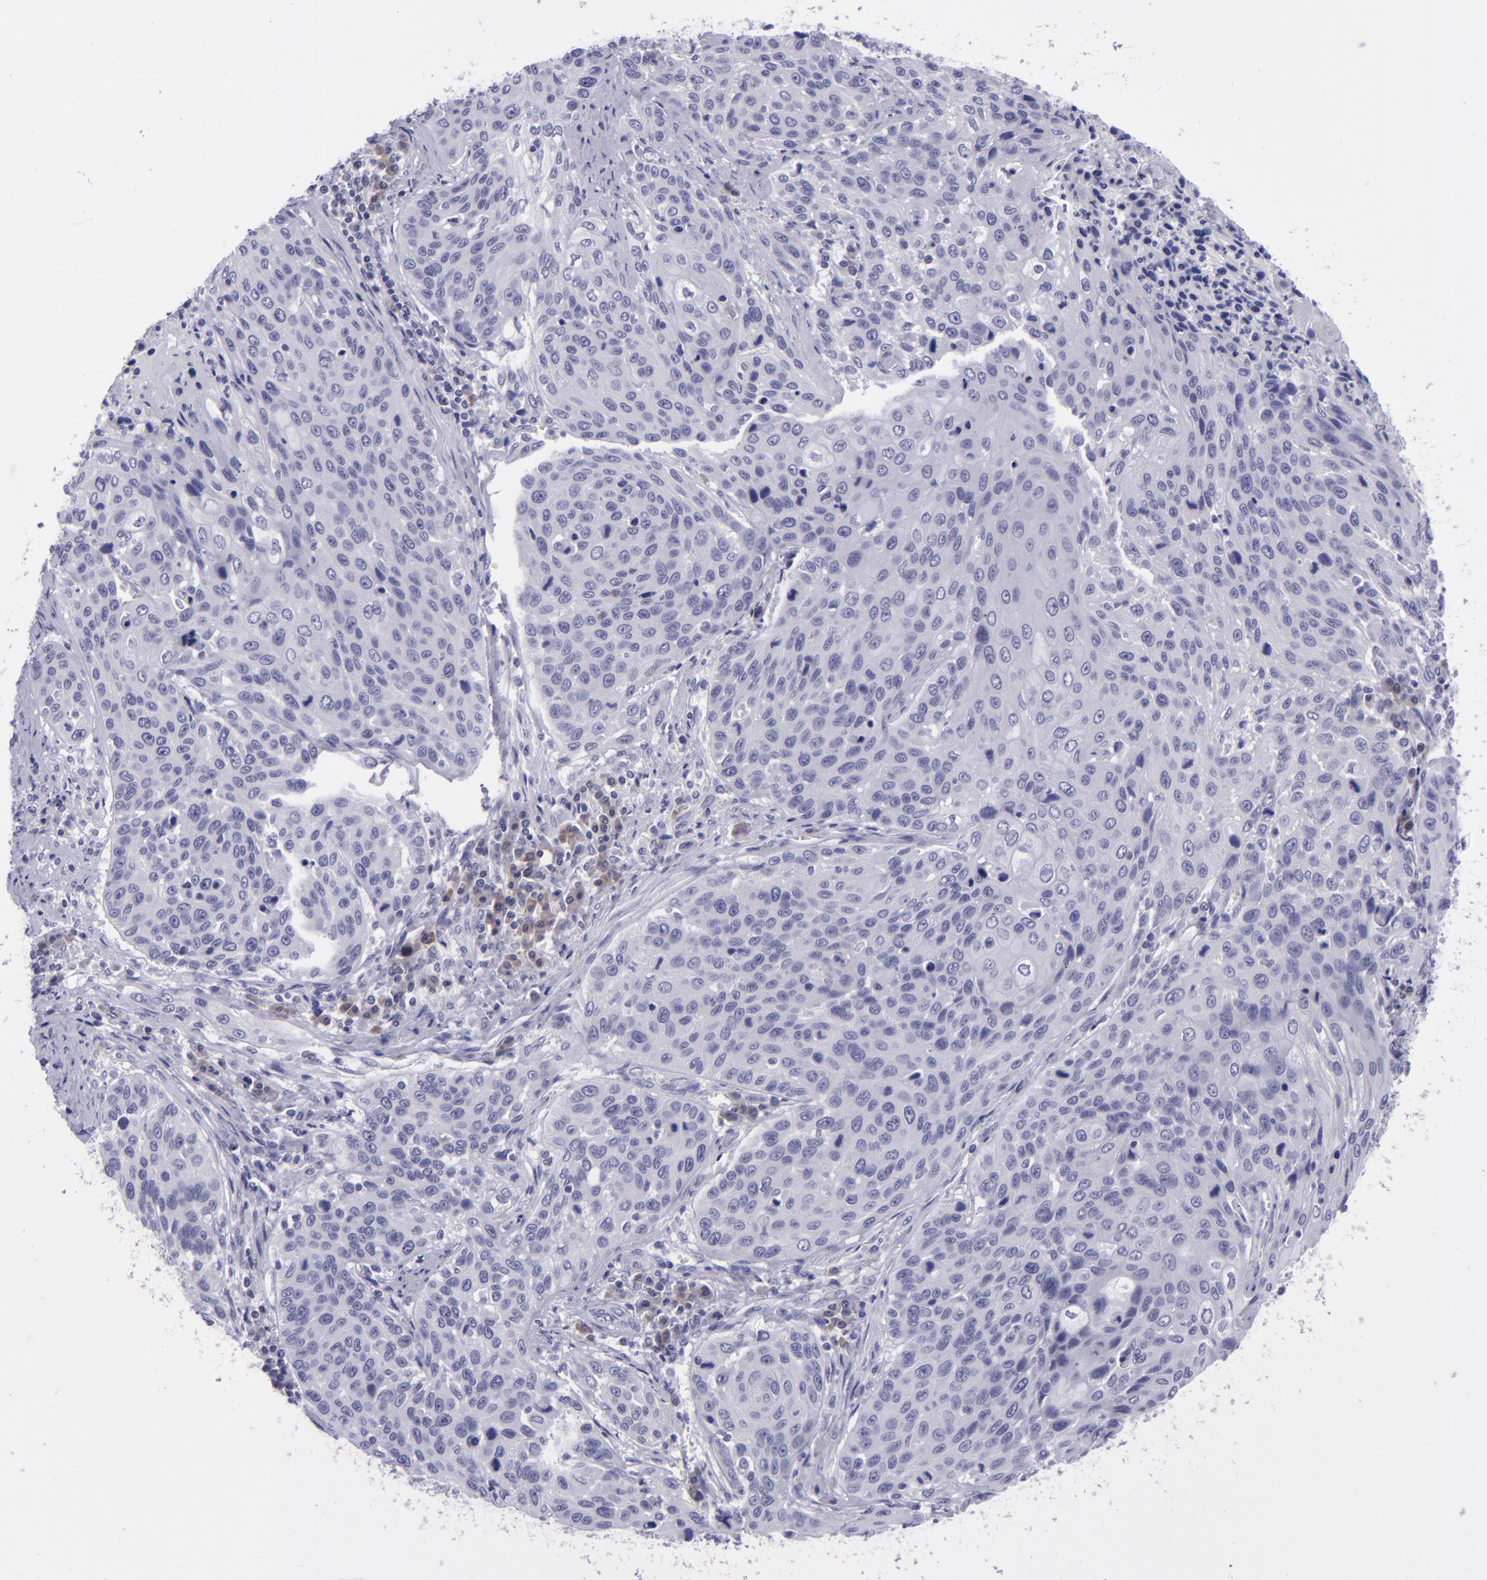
{"staining": {"intensity": "negative", "quantity": "none", "location": "none"}, "tissue": "cervical cancer", "cell_type": "Tumor cells", "image_type": "cancer", "snomed": [{"axis": "morphology", "description": "Squamous cell carcinoma, NOS"}, {"axis": "topography", "description": "Cervix"}], "caption": "The immunohistochemistry micrograph has no significant positivity in tumor cells of cervical squamous cell carcinoma tissue.", "gene": "POU2F2", "patient": {"sex": "female", "age": 32}}